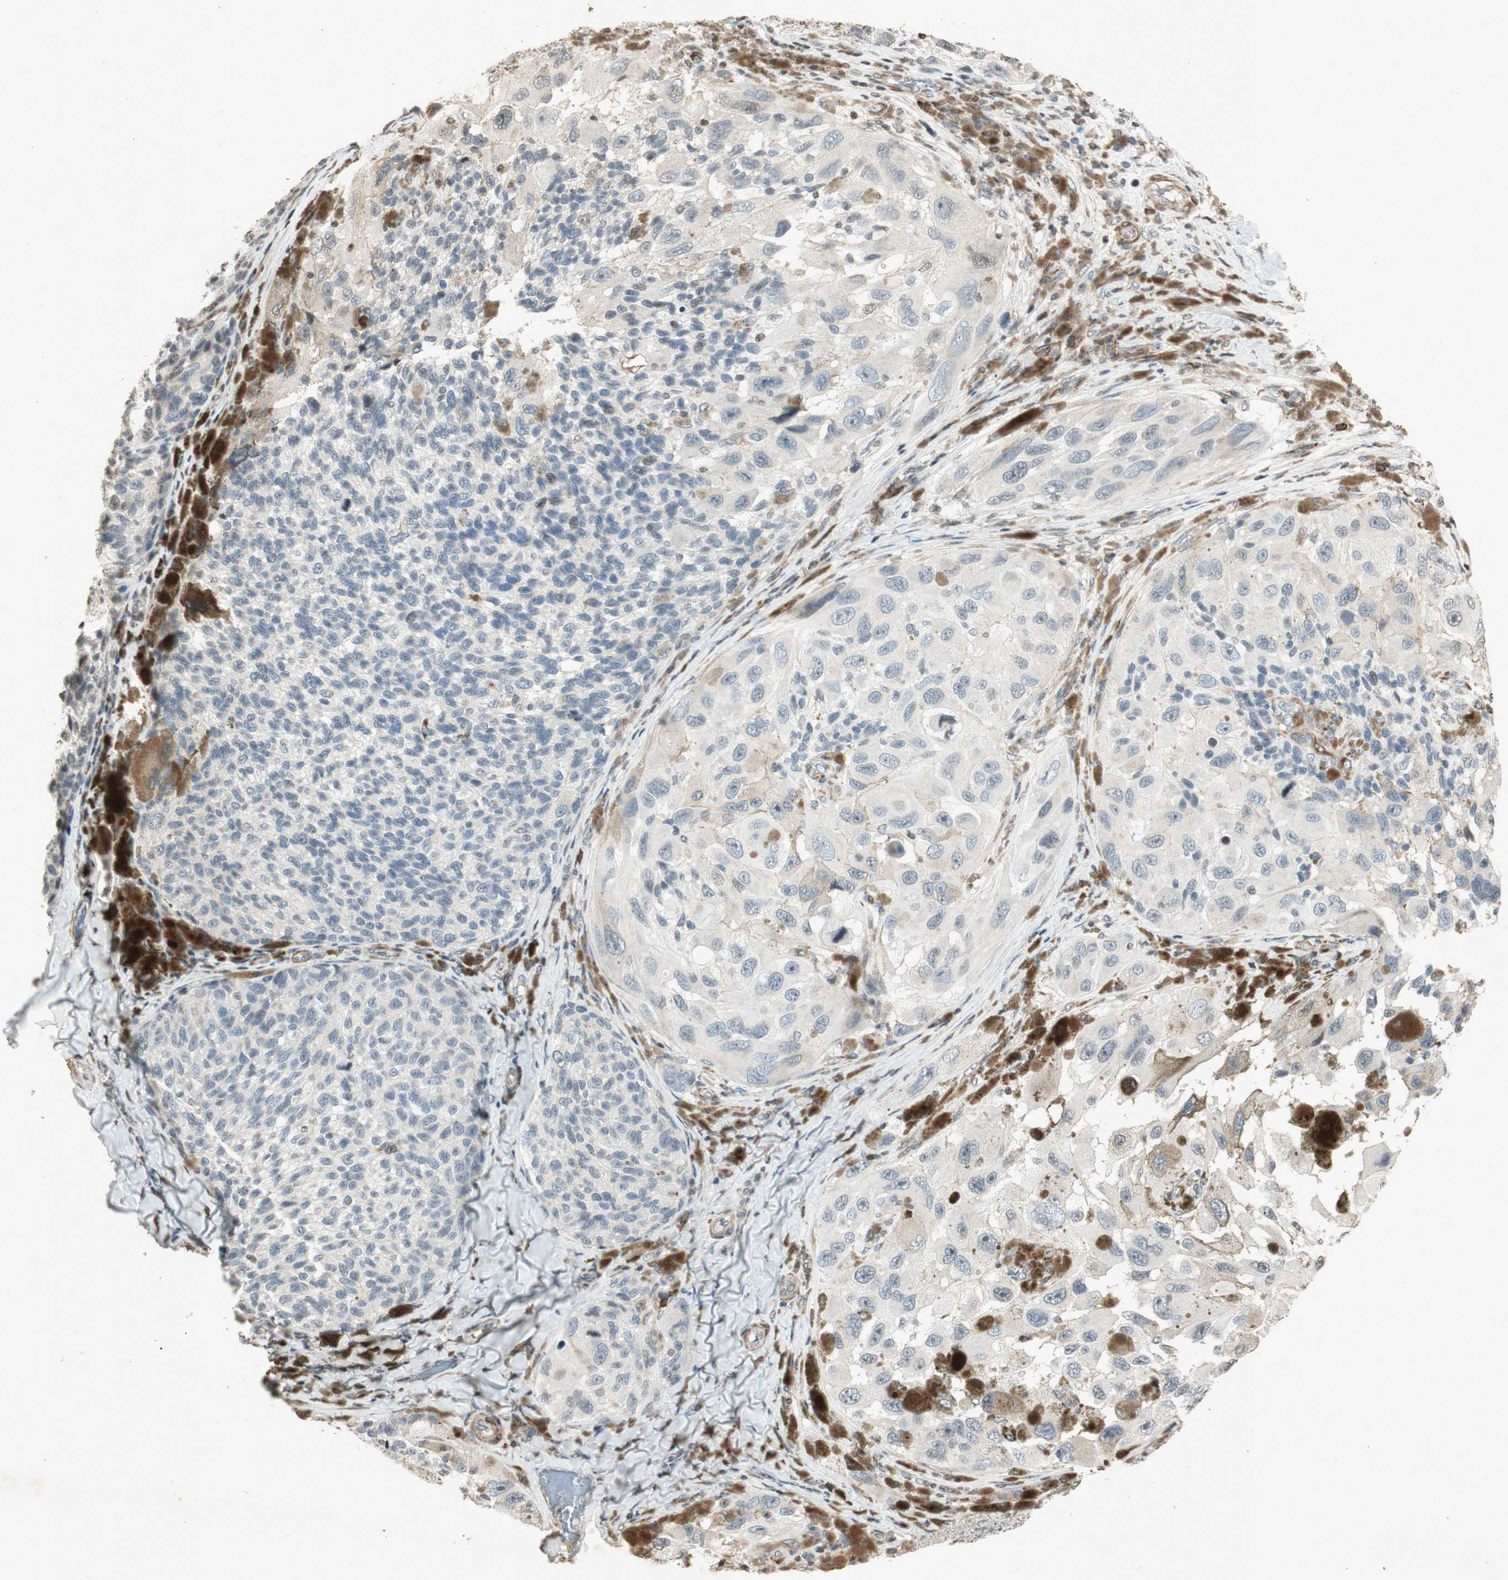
{"staining": {"intensity": "negative", "quantity": "none", "location": "none"}, "tissue": "melanoma", "cell_type": "Tumor cells", "image_type": "cancer", "snomed": [{"axis": "morphology", "description": "Malignant melanoma, NOS"}, {"axis": "topography", "description": "Skin"}], "caption": "A high-resolution histopathology image shows immunohistochemistry (IHC) staining of malignant melanoma, which demonstrates no significant staining in tumor cells.", "gene": "PRKG1", "patient": {"sex": "female", "age": 73}}